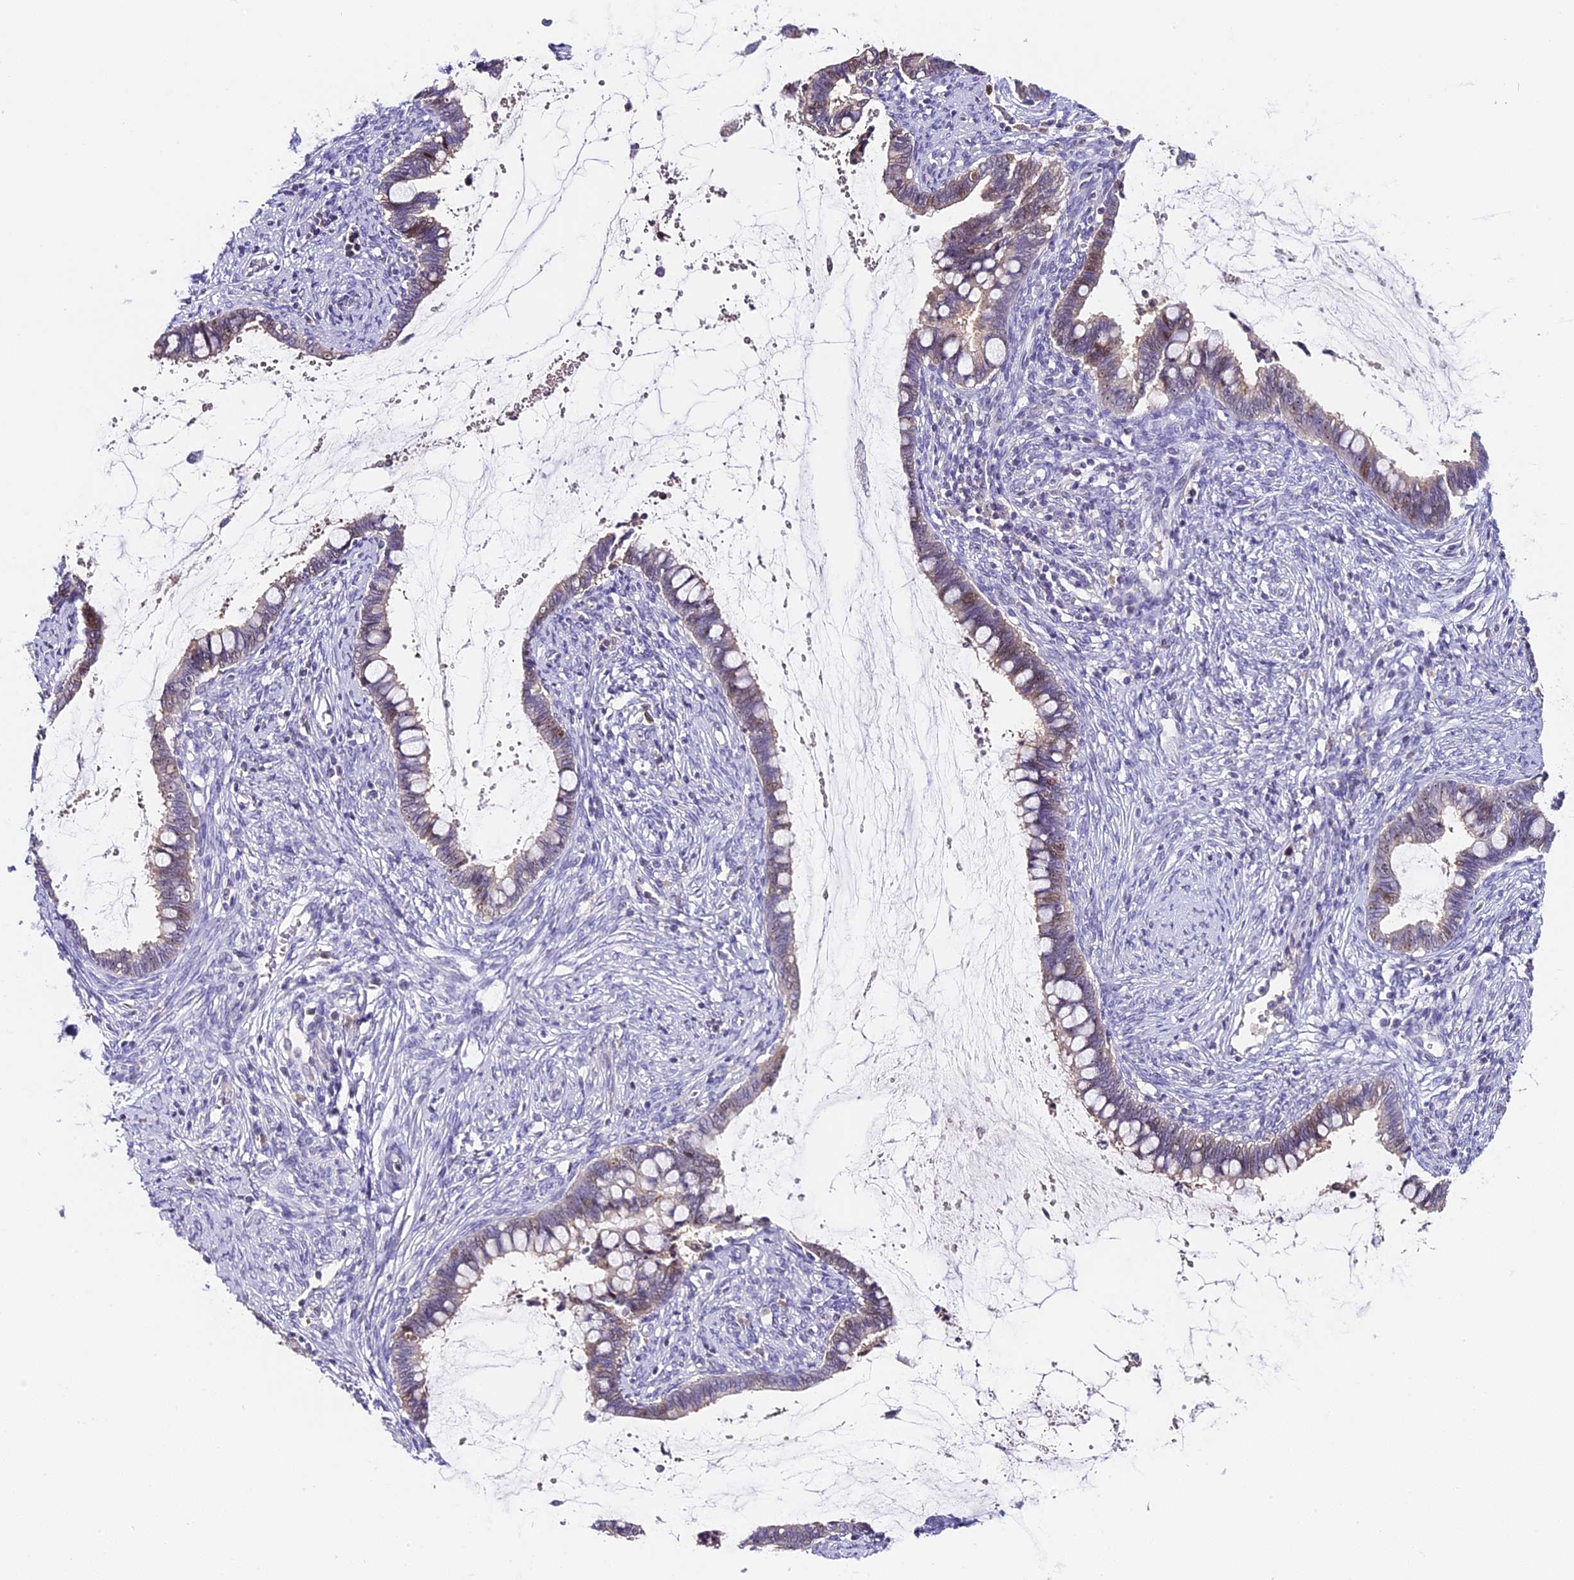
{"staining": {"intensity": "moderate", "quantity": "<25%", "location": "nuclear"}, "tissue": "cervical cancer", "cell_type": "Tumor cells", "image_type": "cancer", "snomed": [{"axis": "morphology", "description": "Adenocarcinoma, NOS"}, {"axis": "topography", "description": "Cervix"}], "caption": "Tumor cells reveal low levels of moderate nuclear positivity in about <25% of cells in cervical cancer (adenocarcinoma).", "gene": "RAD51", "patient": {"sex": "female", "age": 44}}